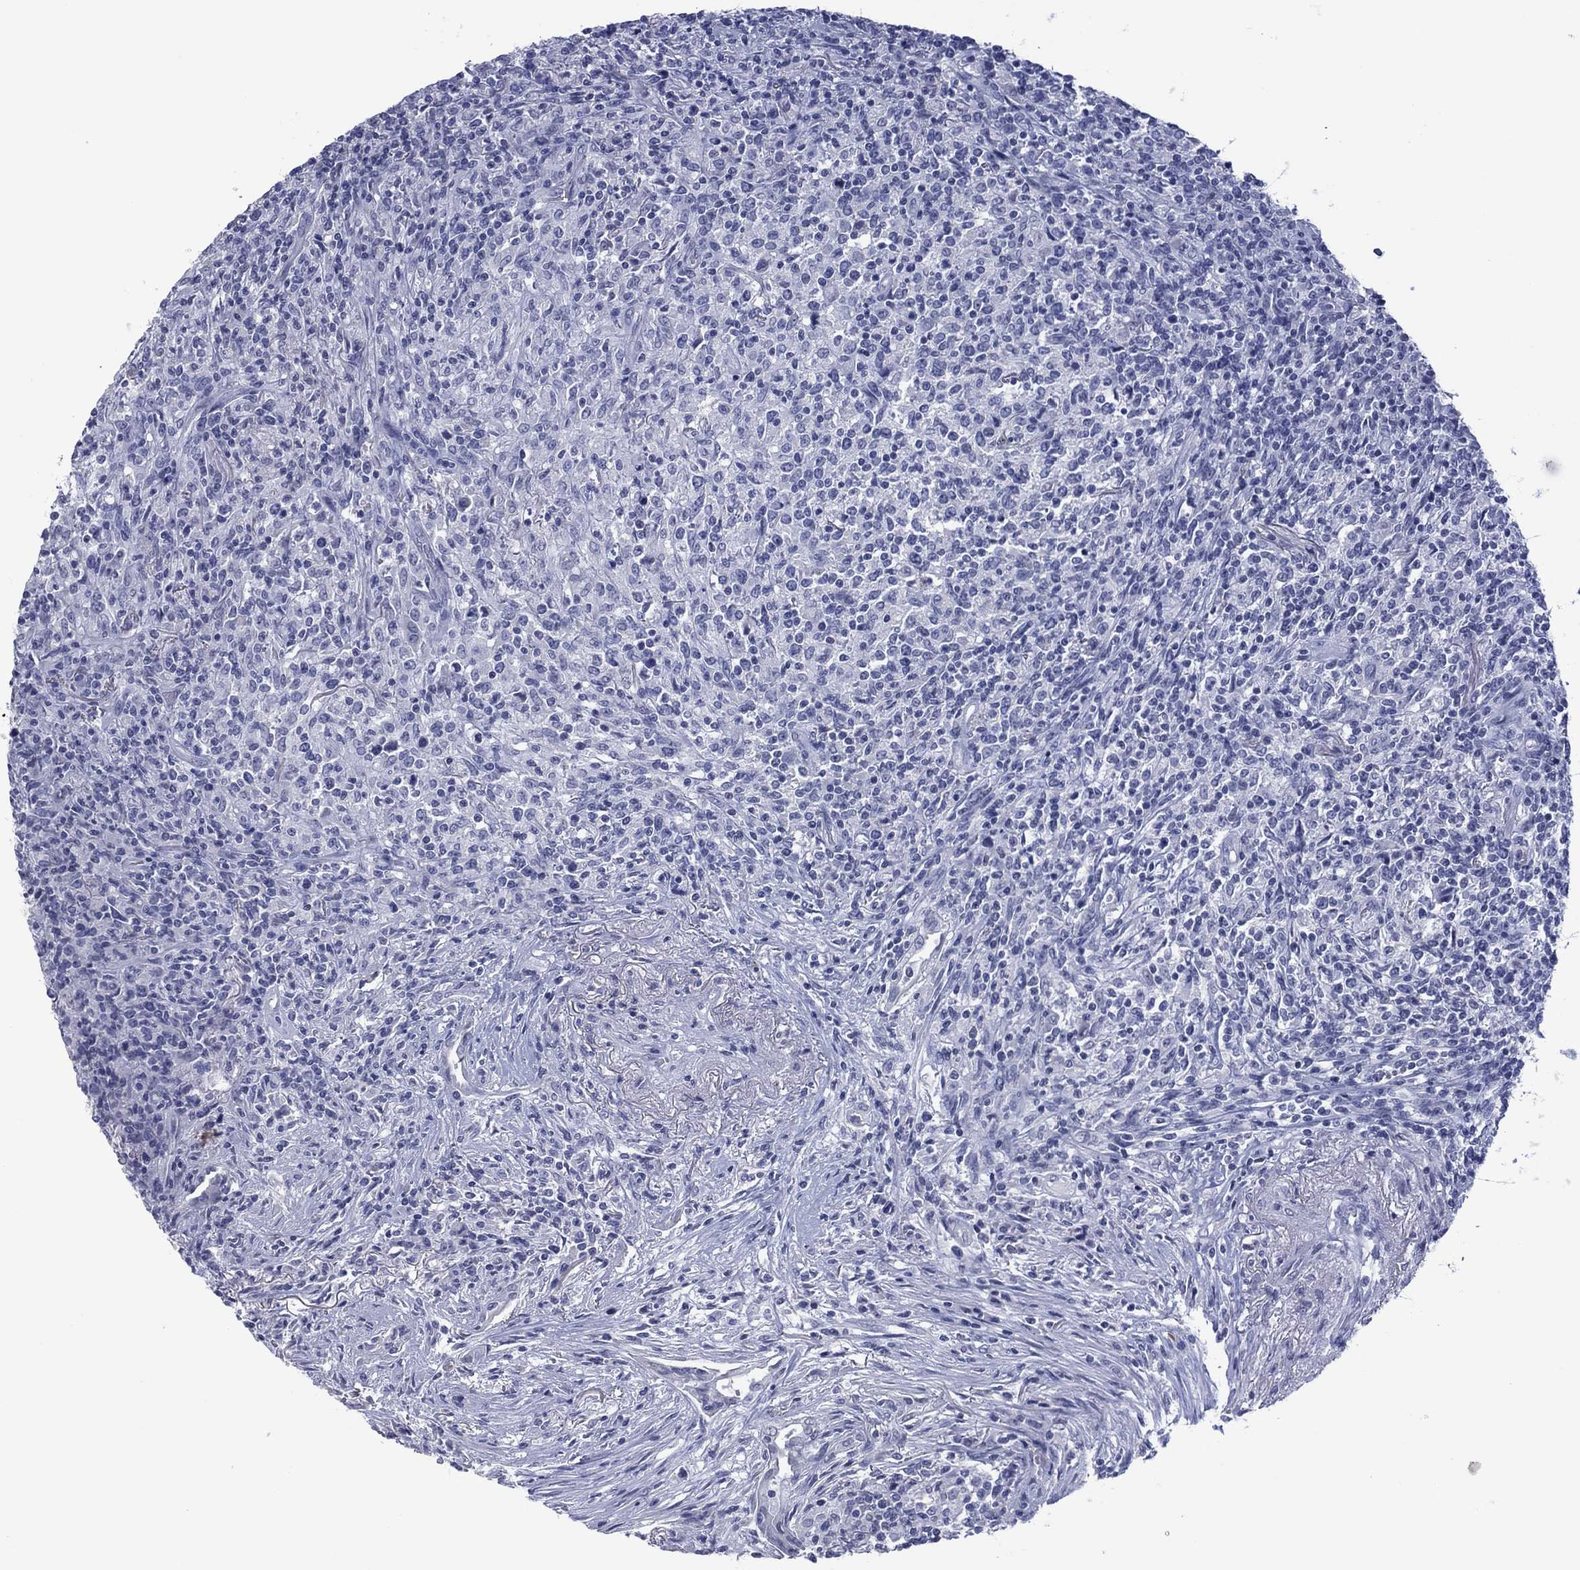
{"staining": {"intensity": "negative", "quantity": "none", "location": "none"}, "tissue": "lymphoma", "cell_type": "Tumor cells", "image_type": "cancer", "snomed": [{"axis": "morphology", "description": "Malignant lymphoma, non-Hodgkin's type, High grade"}, {"axis": "topography", "description": "Lung"}], "caption": "Tumor cells are negative for protein expression in human lymphoma.", "gene": "UTF1", "patient": {"sex": "male", "age": 79}}